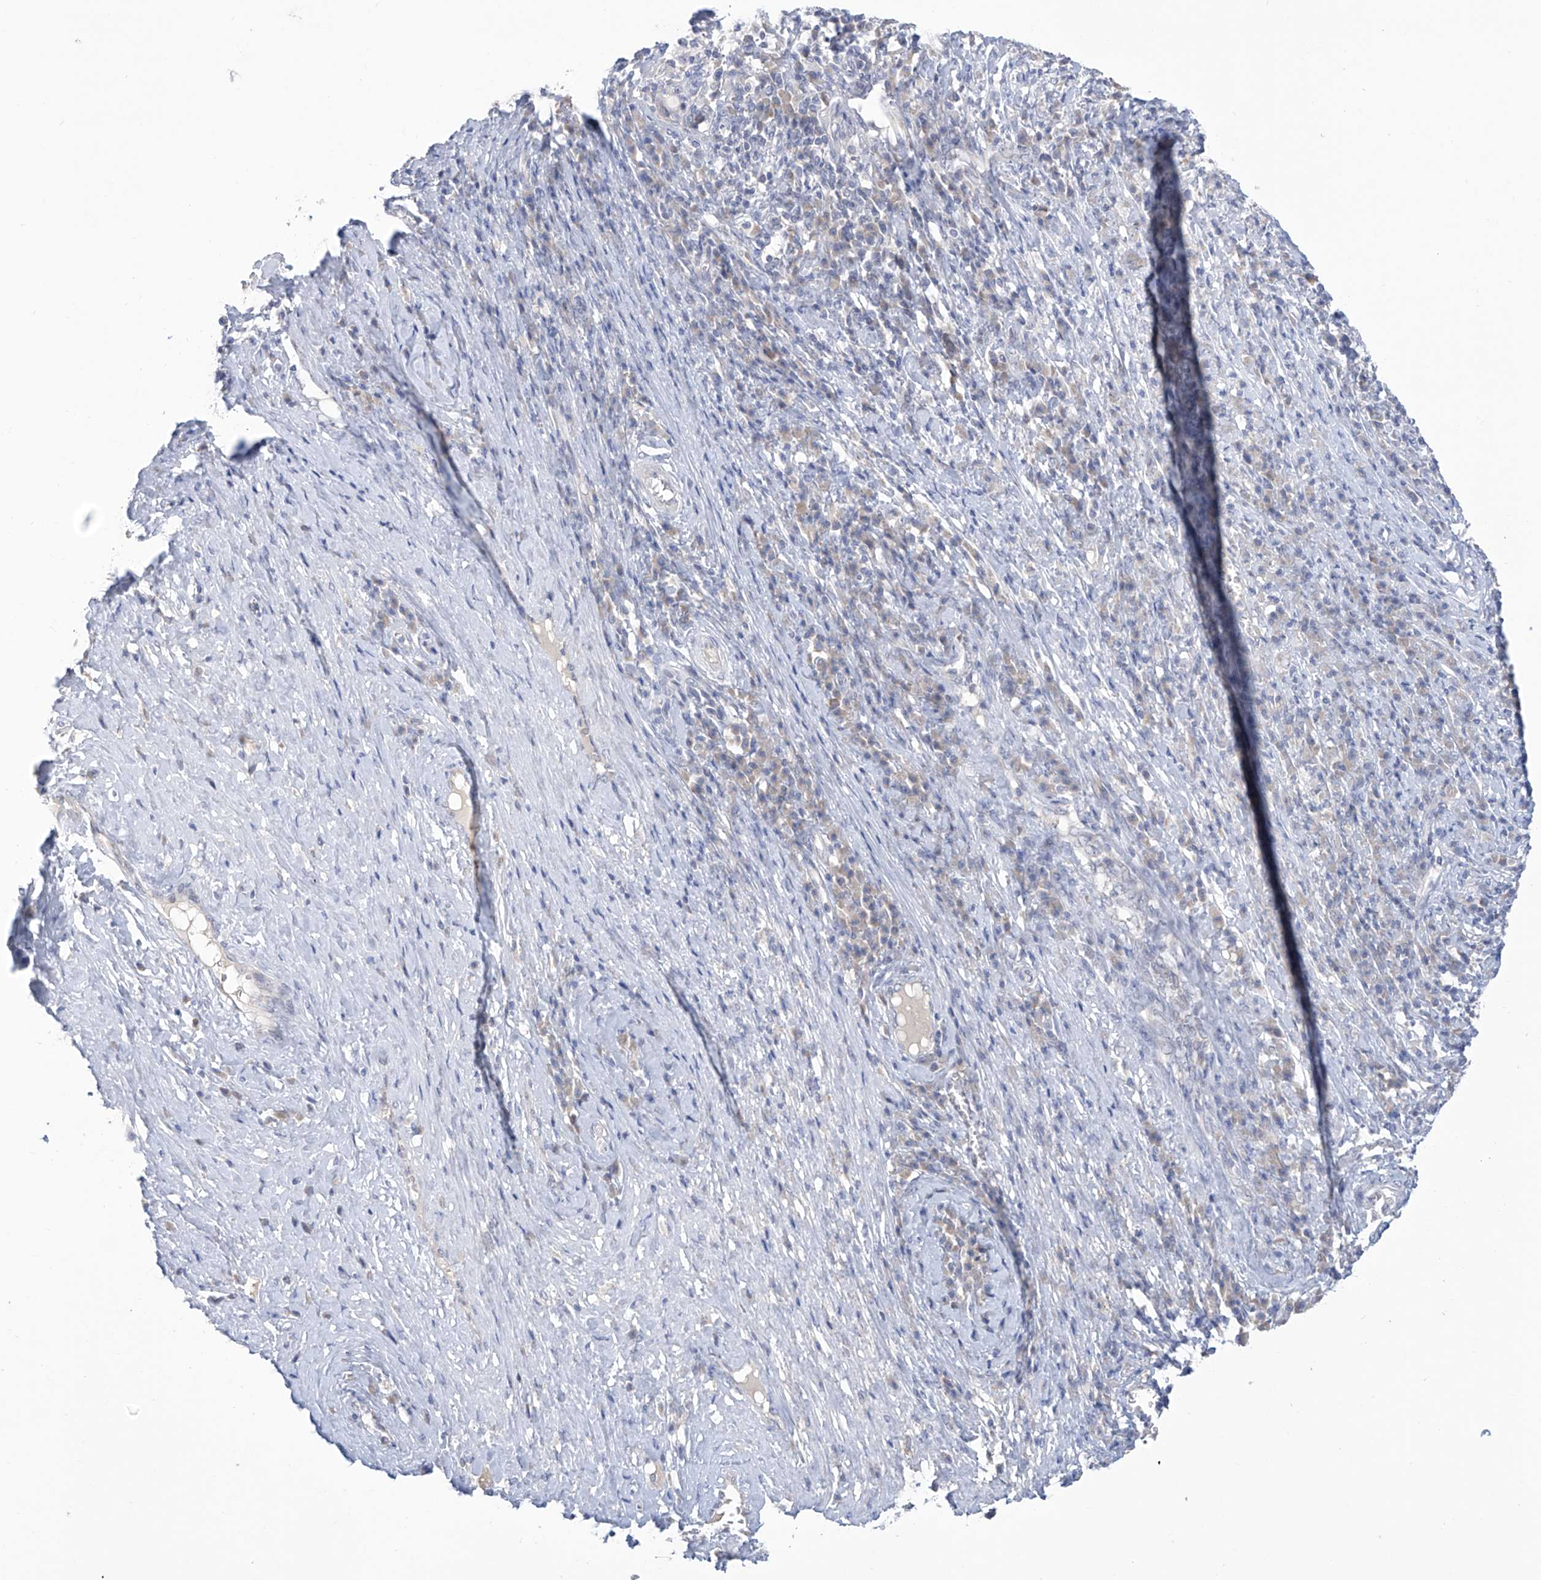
{"staining": {"intensity": "negative", "quantity": "none", "location": "none"}, "tissue": "cervical cancer", "cell_type": "Tumor cells", "image_type": "cancer", "snomed": [{"axis": "morphology", "description": "Squamous cell carcinoma, NOS"}, {"axis": "topography", "description": "Cervix"}], "caption": "DAB immunohistochemical staining of human cervical cancer demonstrates no significant expression in tumor cells.", "gene": "IBA57", "patient": {"sex": "female", "age": 46}}